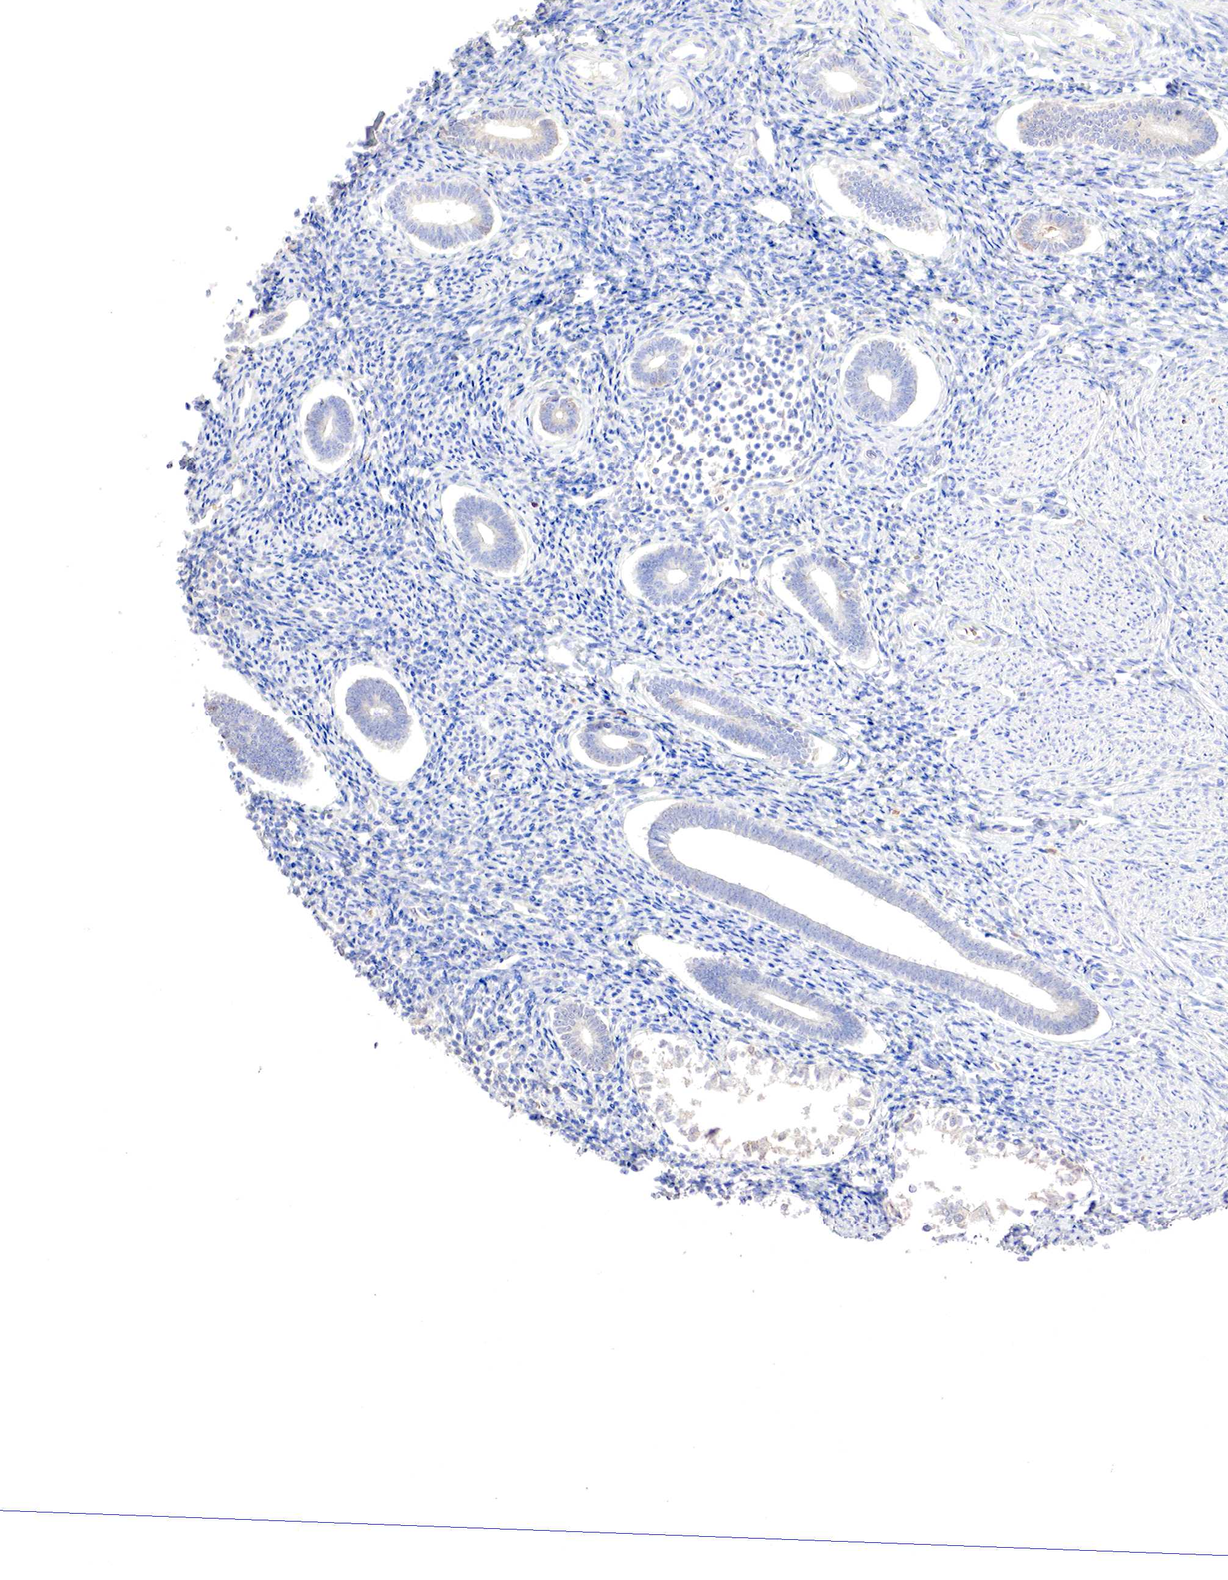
{"staining": {"intensity": "negative", "quantity": "none", "location": "none"}, "tissue": "endometrium", "cell_type": "Cells in endometrial stroma", "image_type": "normal", "snomed": [{"axis": "morphology", "description": "Normal tissue, NOS"}, {"axis": "topography", "description": "Endometrium"}], "caption": "This is an IHC photomicrograph of benign human endometrium. There is no staining in cells in endometrial stroma.", "gene": "GATA1", "patient": {"sex": "female", "age": 52}}